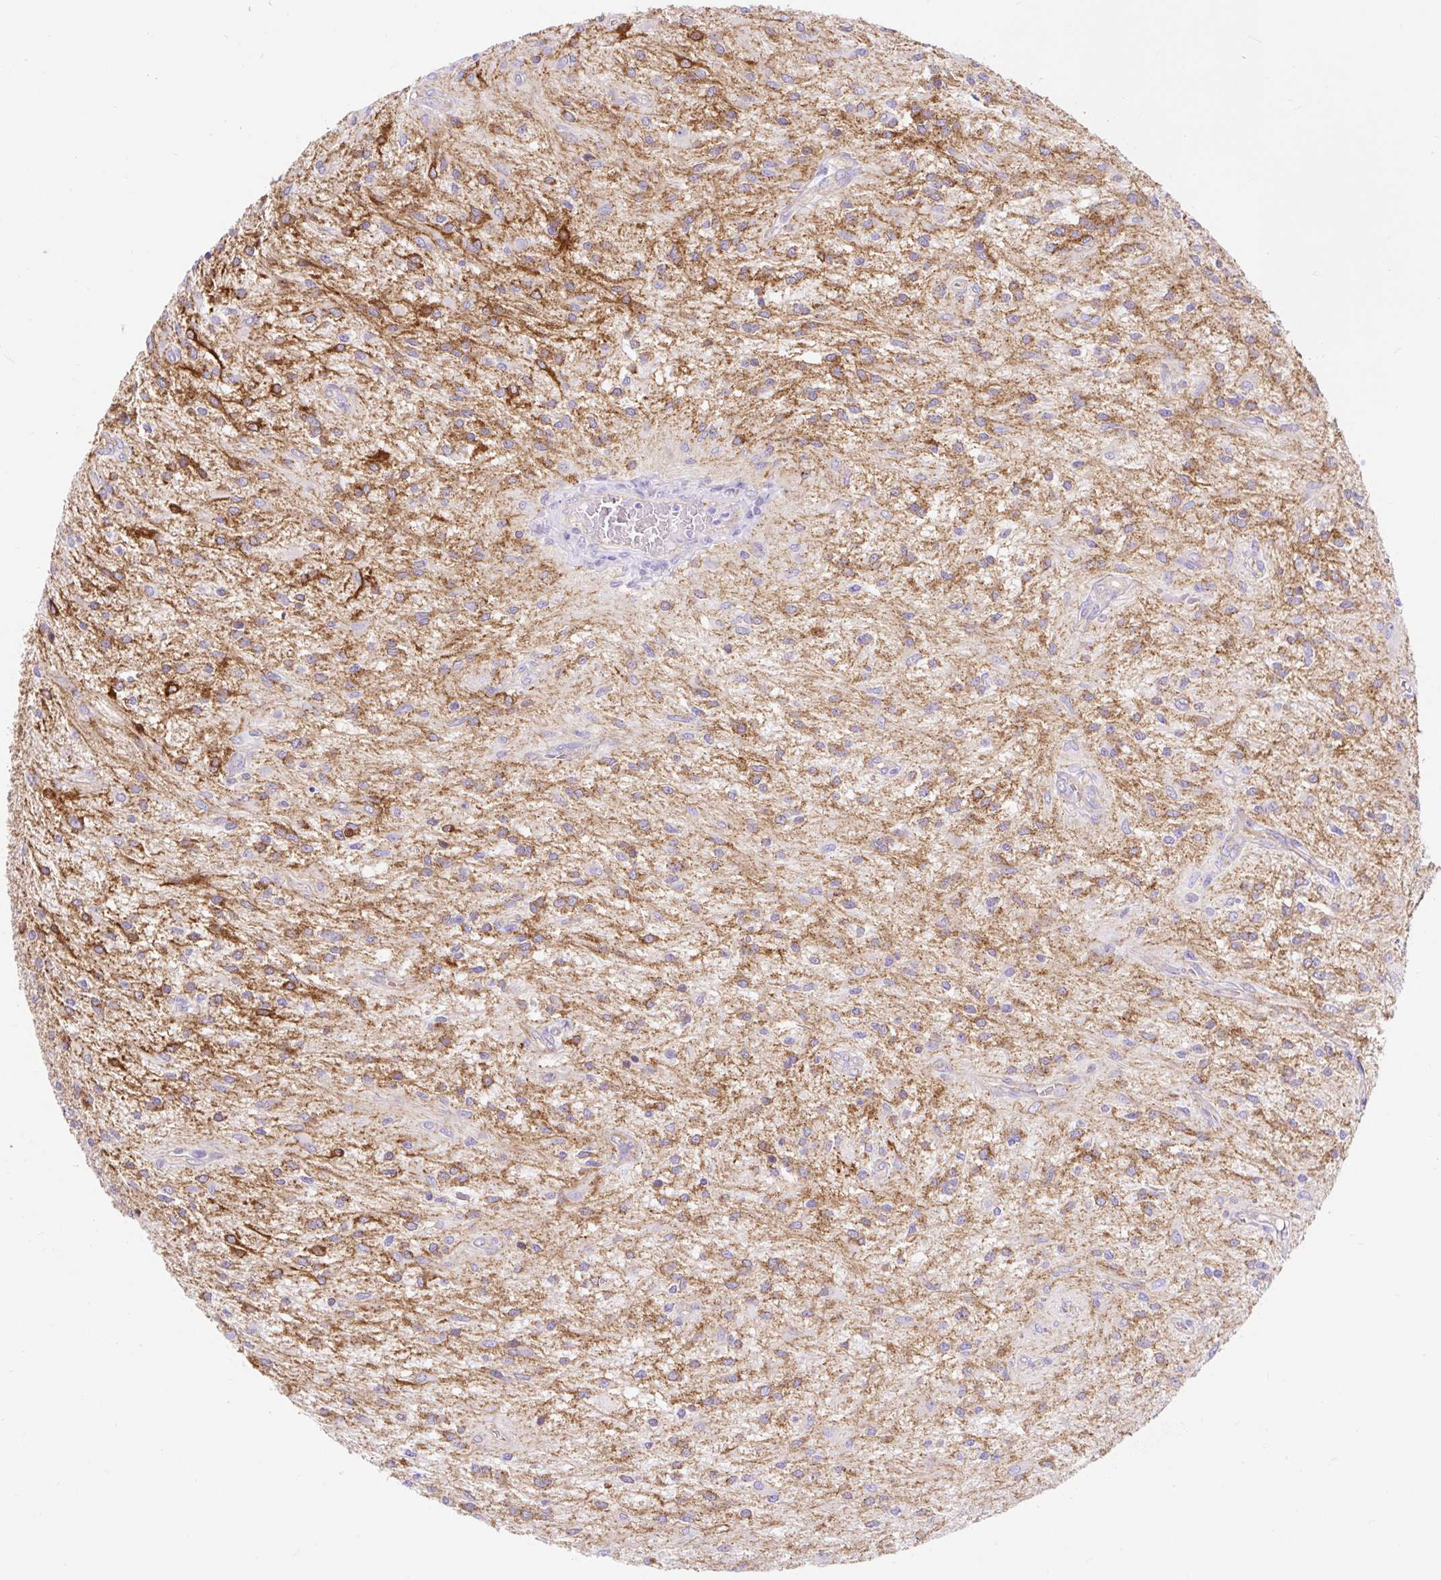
{"staining": {"intensity": "moderate", "quantity": "<25%", "location": "cytoplasmic/membranous"}, "tissue": "glioma", "cell_type": "Tumor cells", "image_type": "cancer", "snomed": [{"axis": "morphology", "description": "Glioma, malignant, Low grade"}, {"axis": "topography", "description": "Cerebellum"}], "caption": "Immunohistochemistry photomicrograph of neoplastic tissue: human glioma stained using IHC exhibits low levels of moderate protein expression localized specifically in the cytoplasmic/membranous of tumor cells, appearing as a cytoplasmic/membranous brown color.", "gene": "HIP1R", "patient": {"sex": "female", "age": 14}}